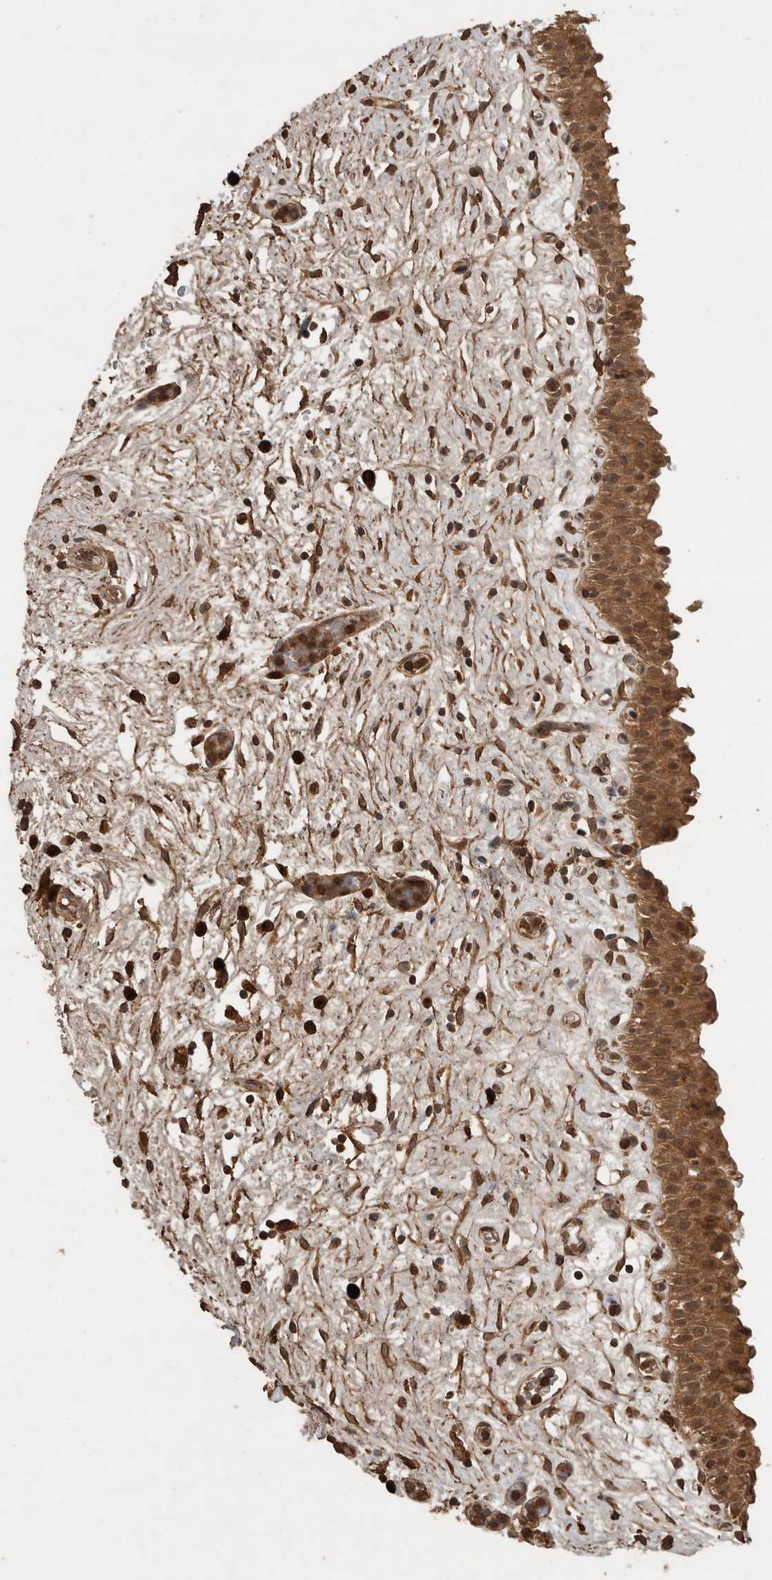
{"staining": {"intensity": "strong", "quantity": ">75%", "location": "cytoplasmic/membranous,nuclear"}, "tissue": "urinary bladder", "cell_type": "Urothelial cells", "image_type": "normal", "snomed": [{"axis": "morphology", "description": "Normal tissue, NOS"}, {"axis": "topography", "description": "Urinary bladder"}], "caption": "This histopathology image shows immunohistochemistry staining of benign urinary bladder, with high strong cytoplasmic/membranous,nuclear expression in approximately >75% of urothelial cells.", "gene": "OTUD7B", "patient": {"sex": "male", "age": 82}}